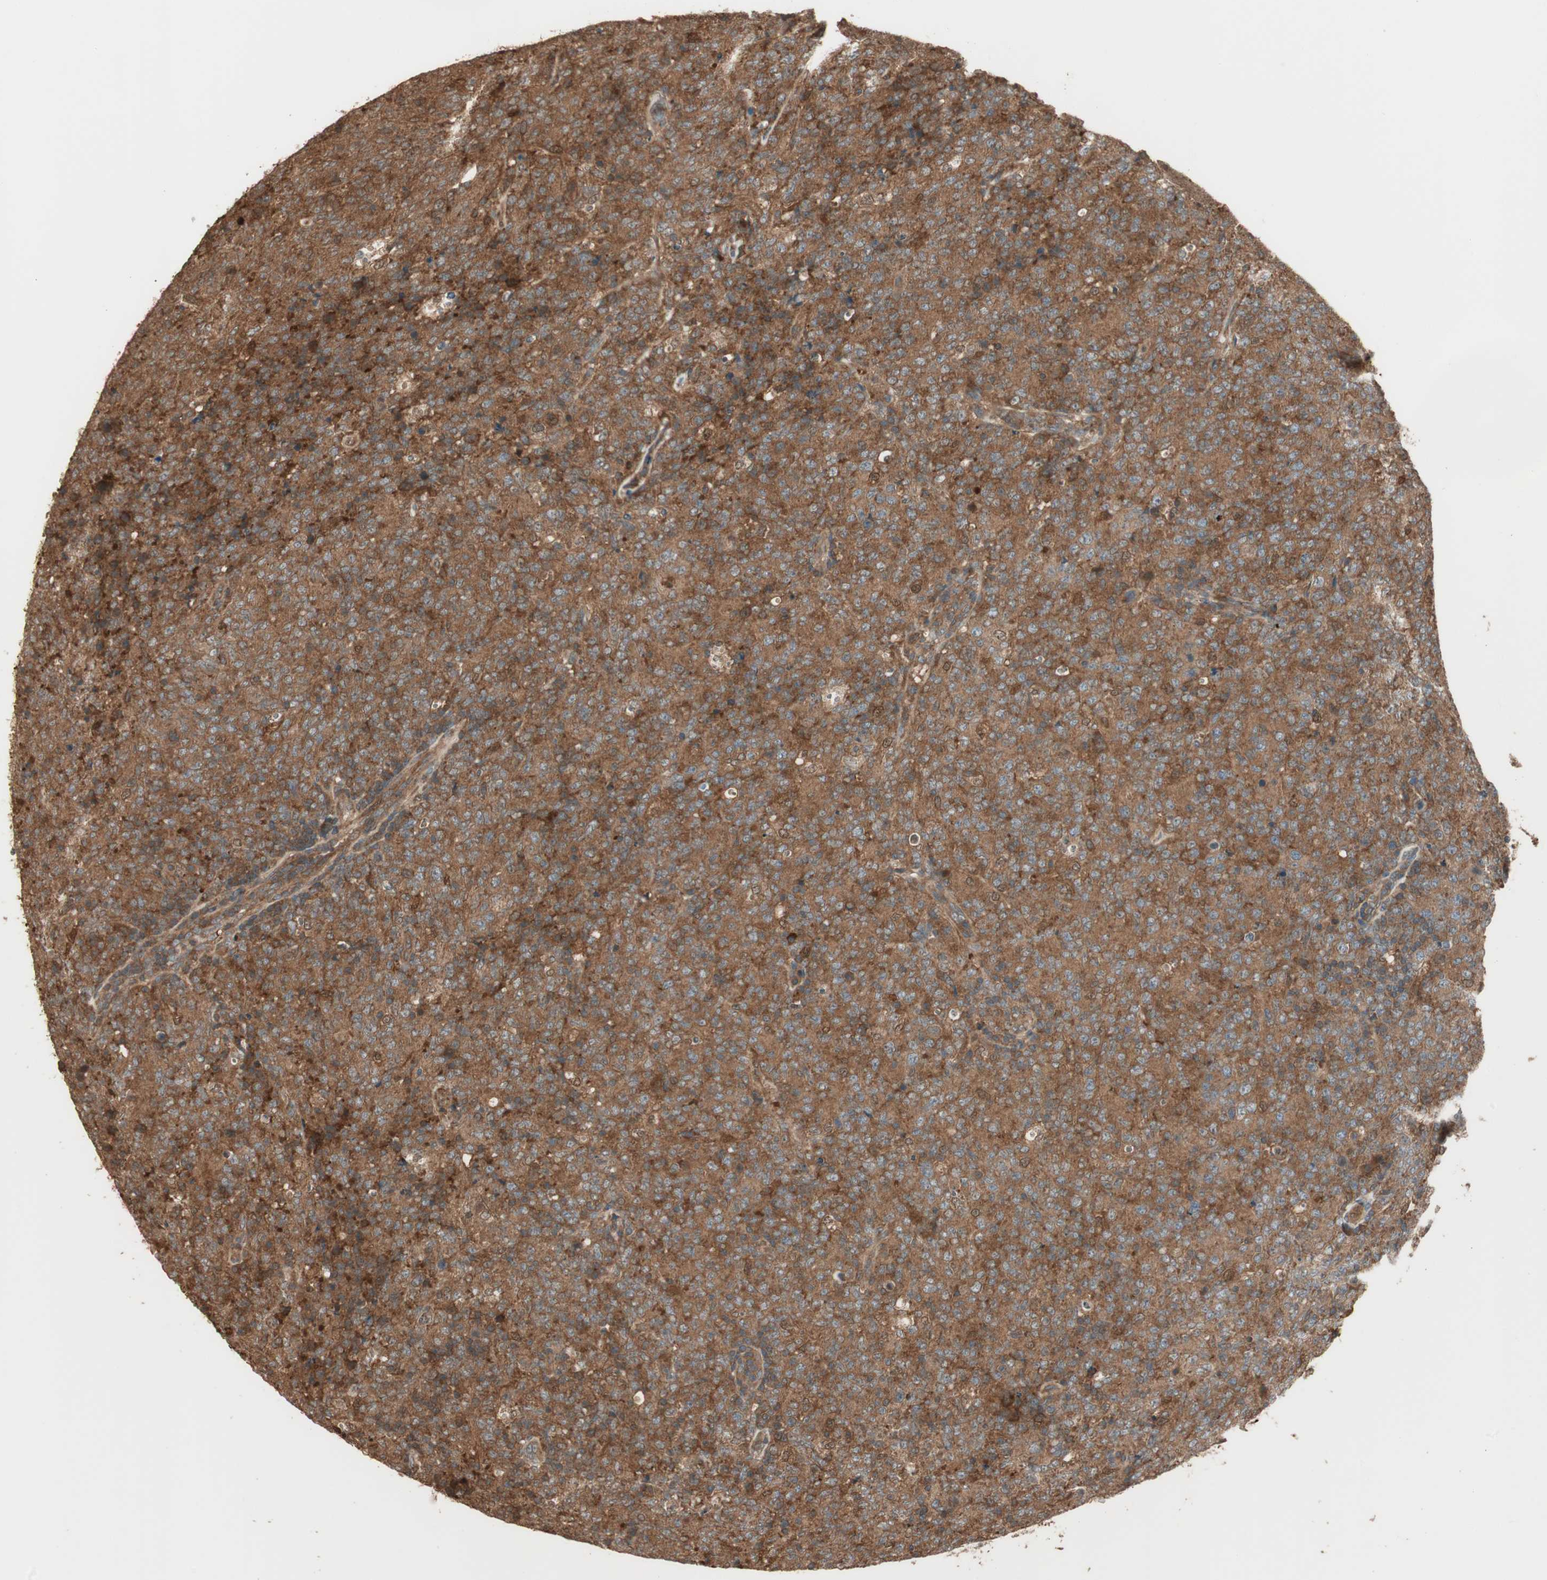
{"staining": {"intensity": "moderate", "quantity": ">75%", "location": "cytoplasmic/membranous"}, "tissue": "lymphoma", "cell_type": "Tumor cells", "image_type": "cancer", "snomed": [{"axis": "morphology", "description": "Malignant lymphoma, non-Hodgkin's type, High grade"}, {"axis": "topography", "description": "Tonsil"}], "caption": "Human high-grade malignant lymphoma, non-Hodgkin's type stained with a brown dye displays moderate cytoplasmic/membranous positive staining in about >75% of tumor cells.", "gene": "CNOT4", "patient": {"sex": "female", "age": 36}}